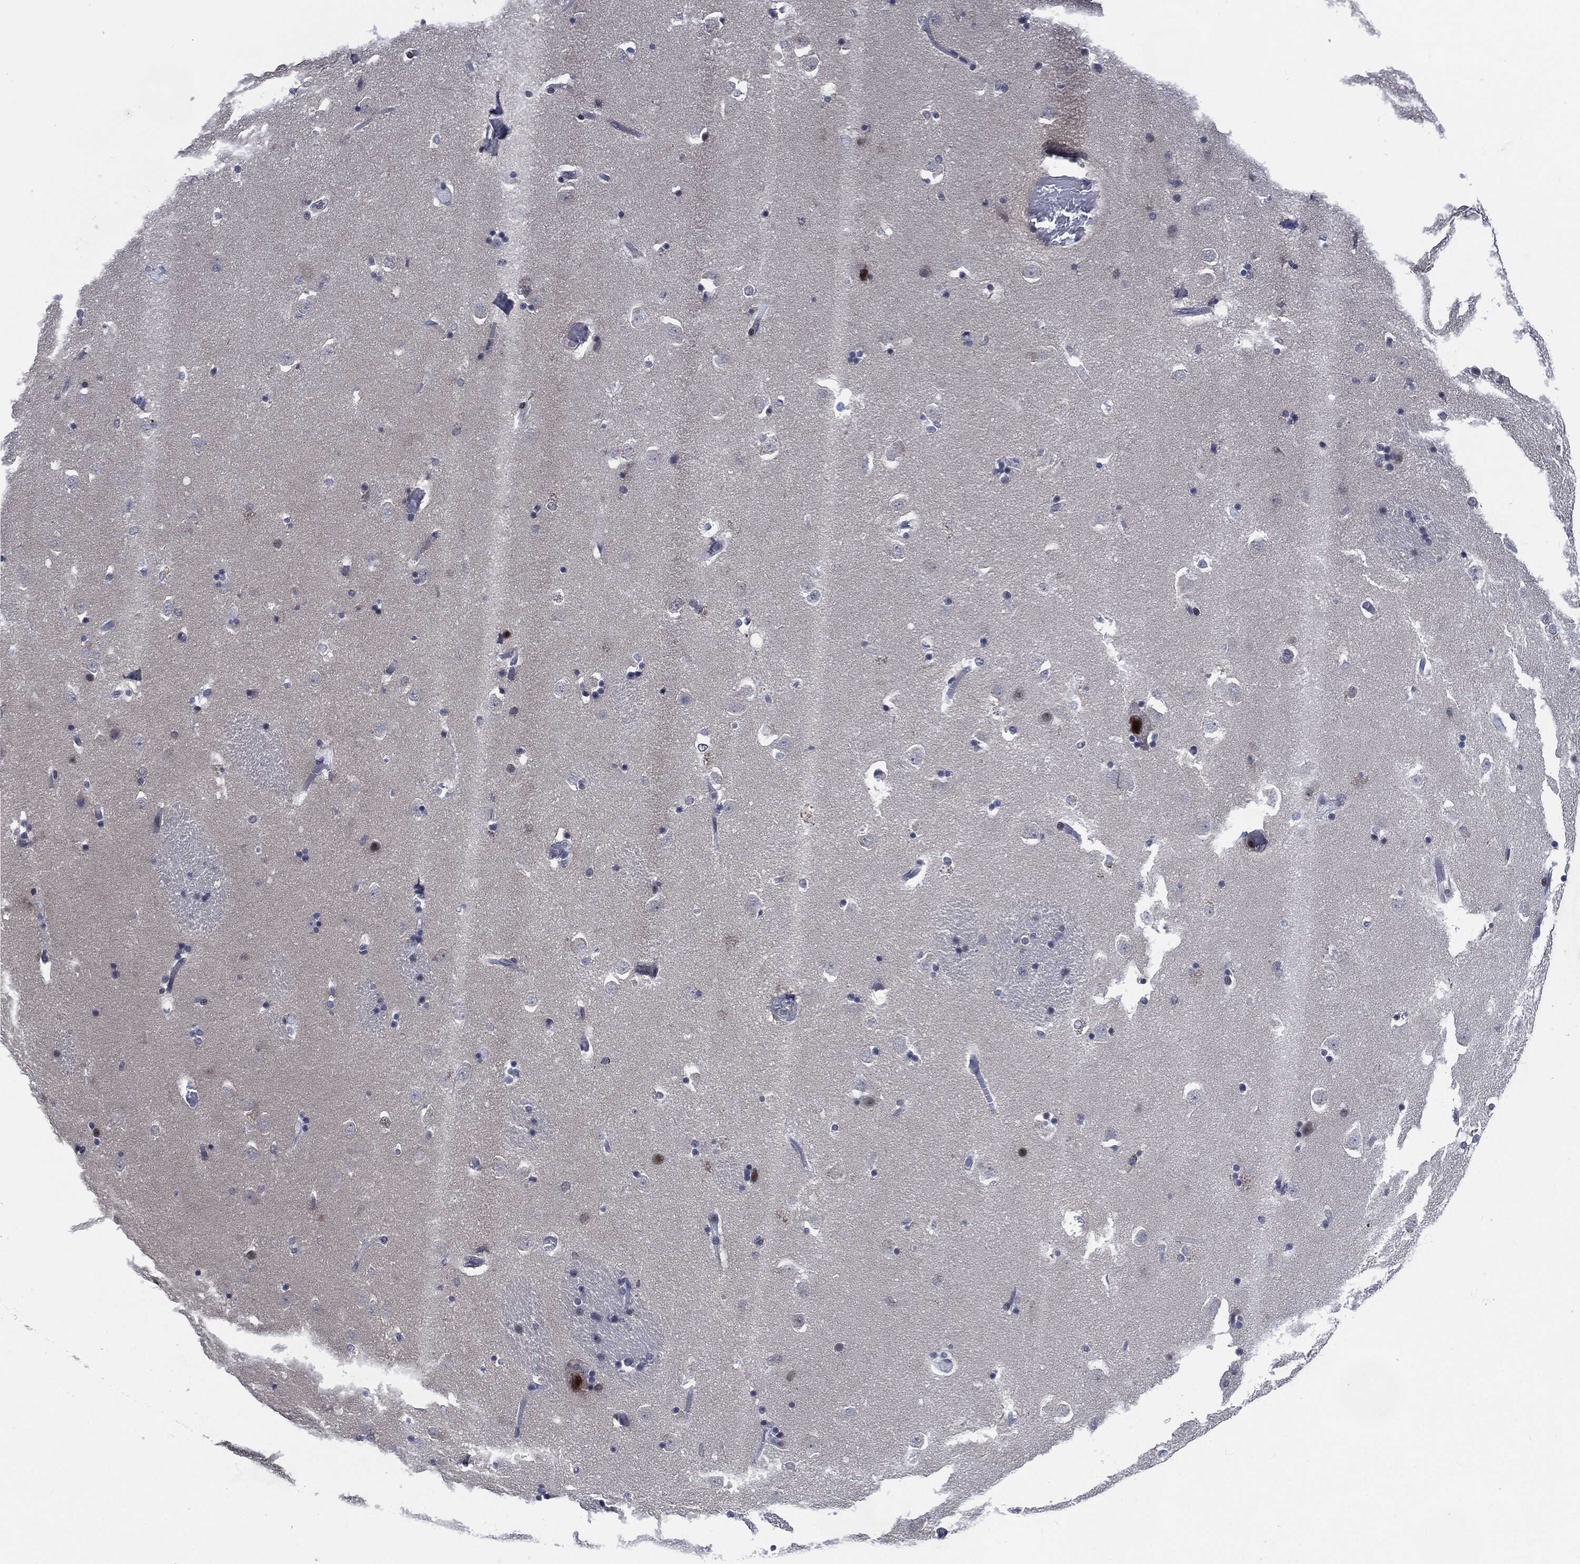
{"staining": {"intensity": "moderate", "quantity": "<25%", "location": "nuclear"}, "tissue": "caudate", "cell_type": "Glial cells", "image_type": "normal", "snomed": [{"axis": "morphology", "description": "Normal tissue, NOS"}, {"axis": "topography", "description": "Lateral ventricle wall"}], "caption": "This histopathology image reveals normal caudate stained with IHC to label a protein in brown. The nuclear of glial cells show moderate positivity for the protein. Nuclei are counter-stained blue.", "gene": "AKT2", "patient": {"sex": "male", "age": 51}}